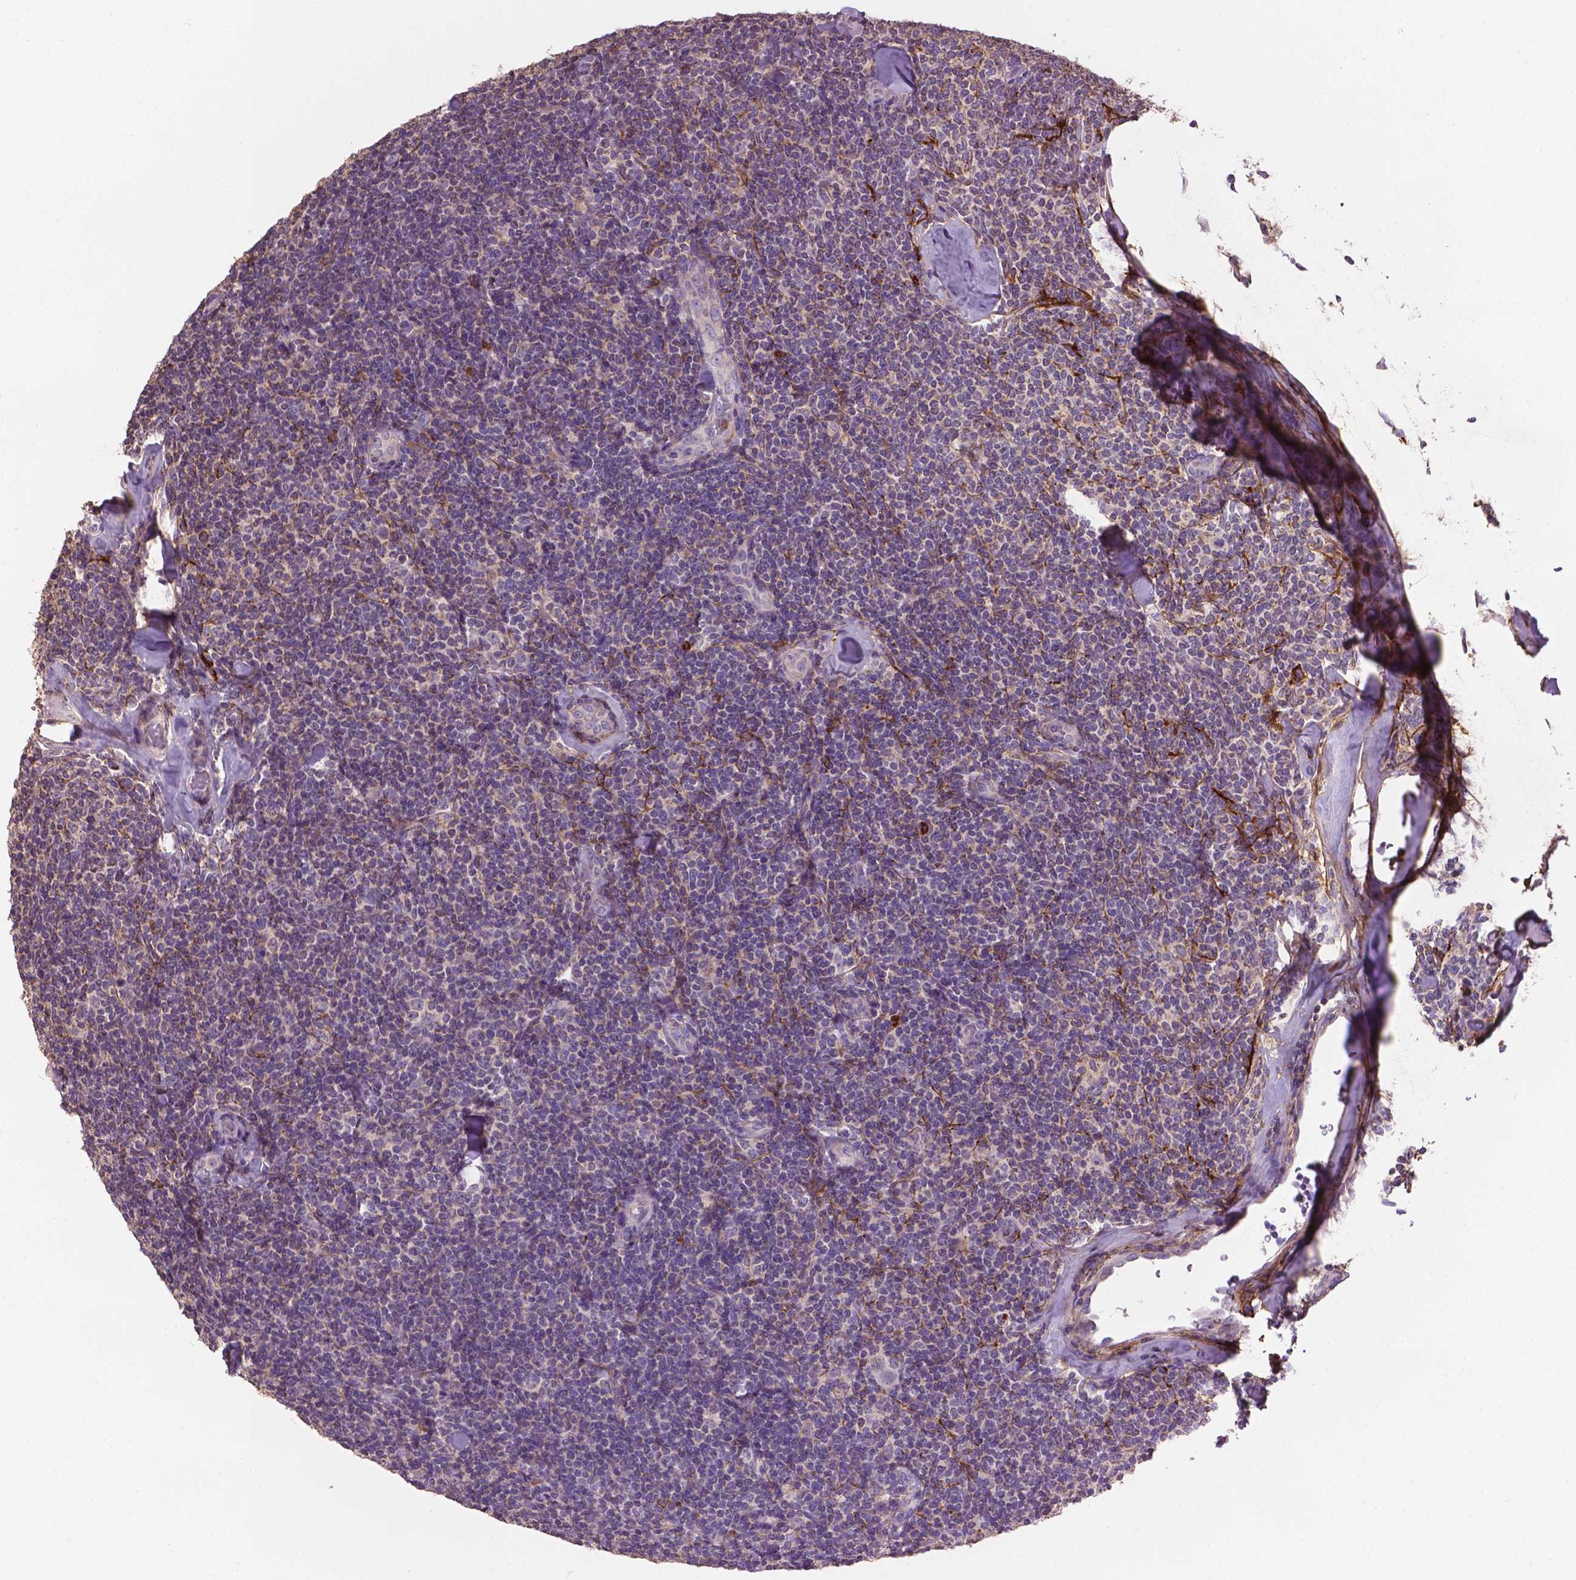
{"staining": {"intensity": "negative", "quantity": "none", "location": "none"}, "tissue": "lymphoma", "cell_type": "Tumor cells", "image_type": "cancer", "snomed": [{"axis": "morphology", "description": "Malignant lymphoma, non-Hodgkin's type, Low grade"}, {"axis": "topography", "description": "Lymph node"}], "caption": "Immunohistochemistry histopathology image of neoplastic tissue: human low-grade malignant lymphoma, non-Hodgkin's type stained with DAB (3,3'-diaminobenzidine) shows no significant protein positivity in tumor cells.", "gene": "LRRC3C", "patient": {"sex": "female", "age": 56}}